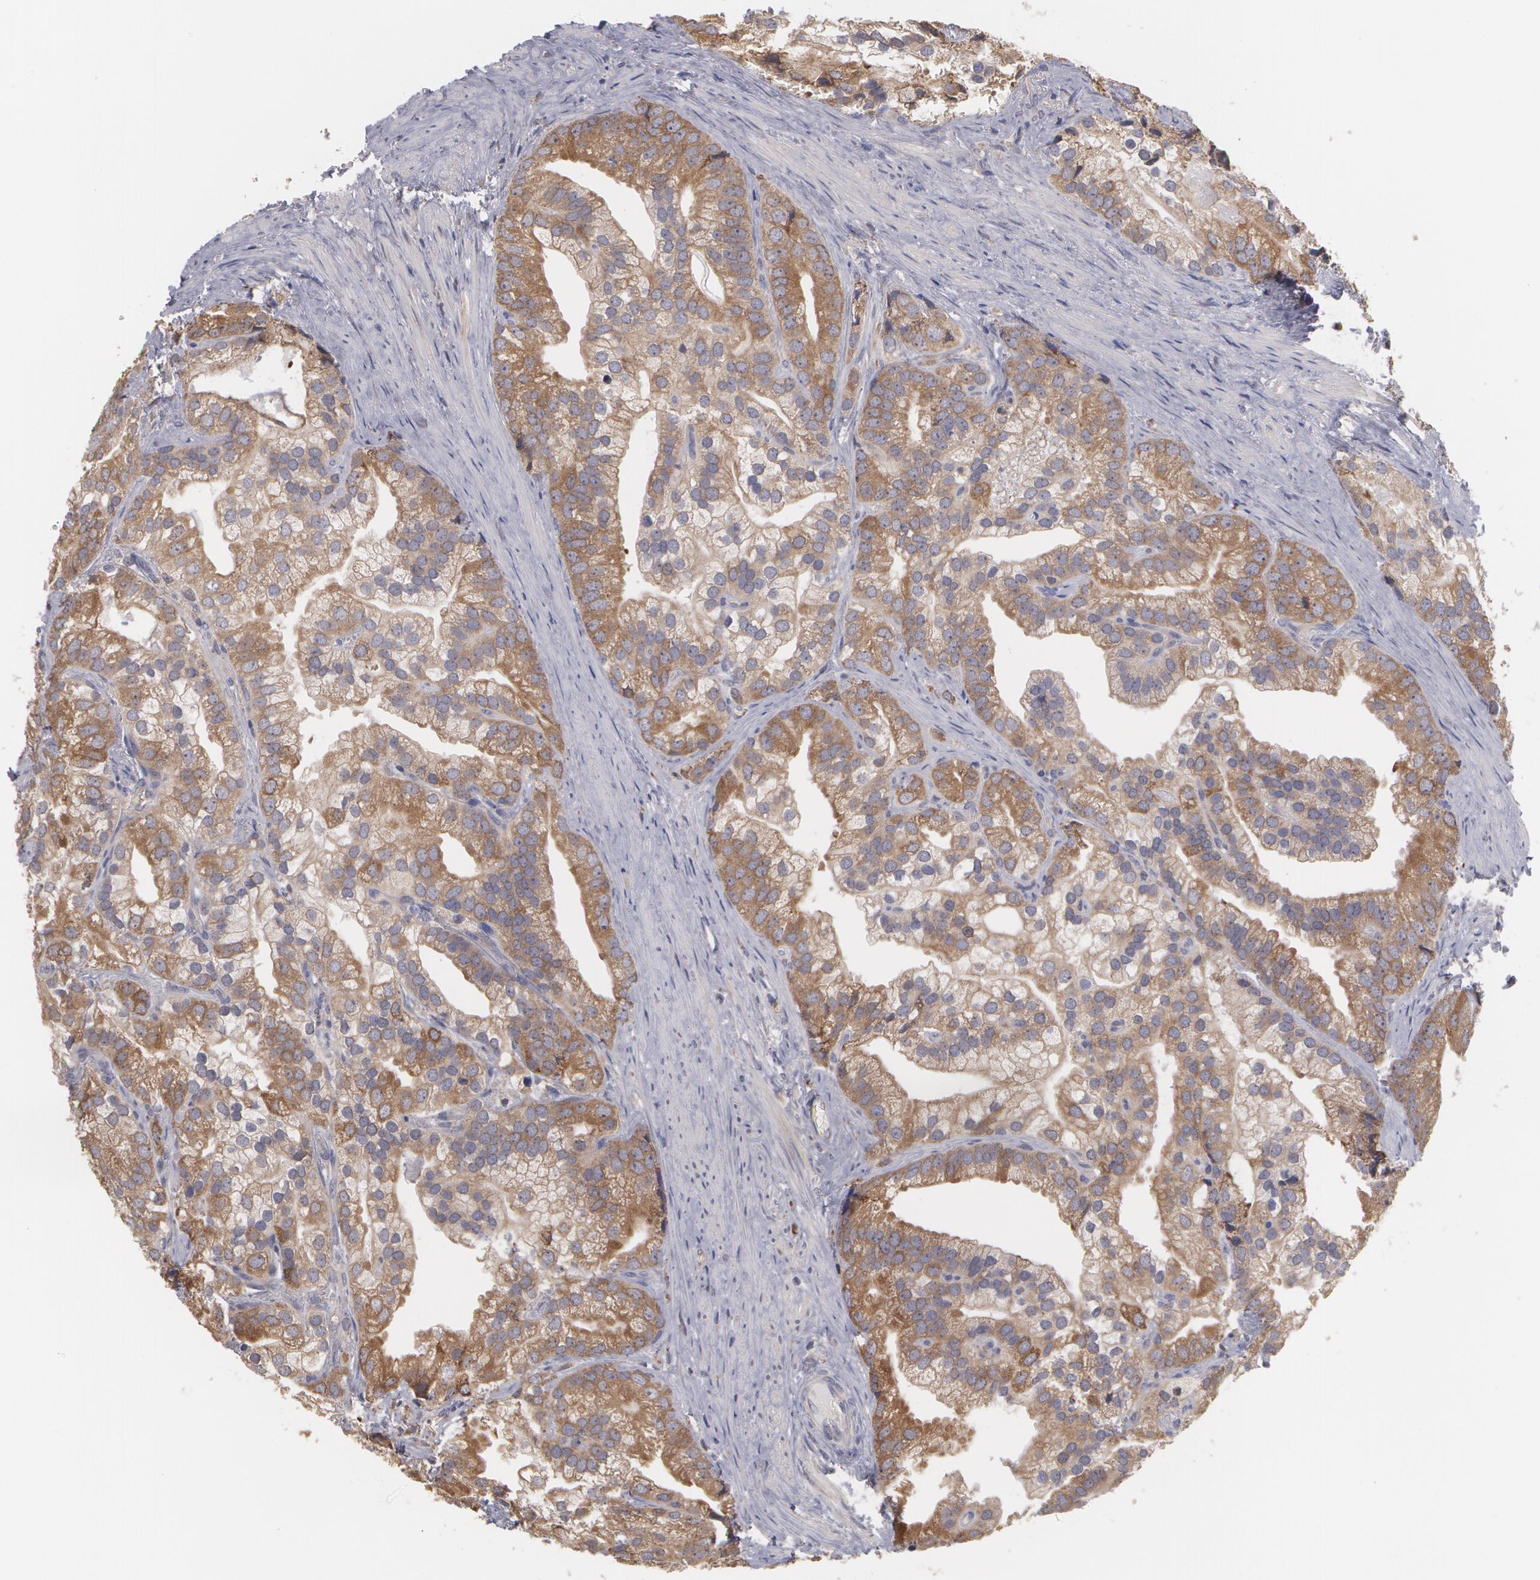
{"staining": {"intensity": "strong", "quantity": ">75%", "location": "cytoplasmic/membranous"}, "tissue": "prostate cancer", "cell_type": "Tumor cells", "image_type": "cancer", "snomed": [{"axis": "morphology", "description": "Adenocarcinoma, Low grade"}, {"axis": "topography", "description": "Prostate"}], "caption": "Prostate cancer stained for a protein exhibits strong cytoplasmic/membranous positivity in tumor cells.", "gene": "MTHFD1", "patient": {"sex": "male", "age": 71}}